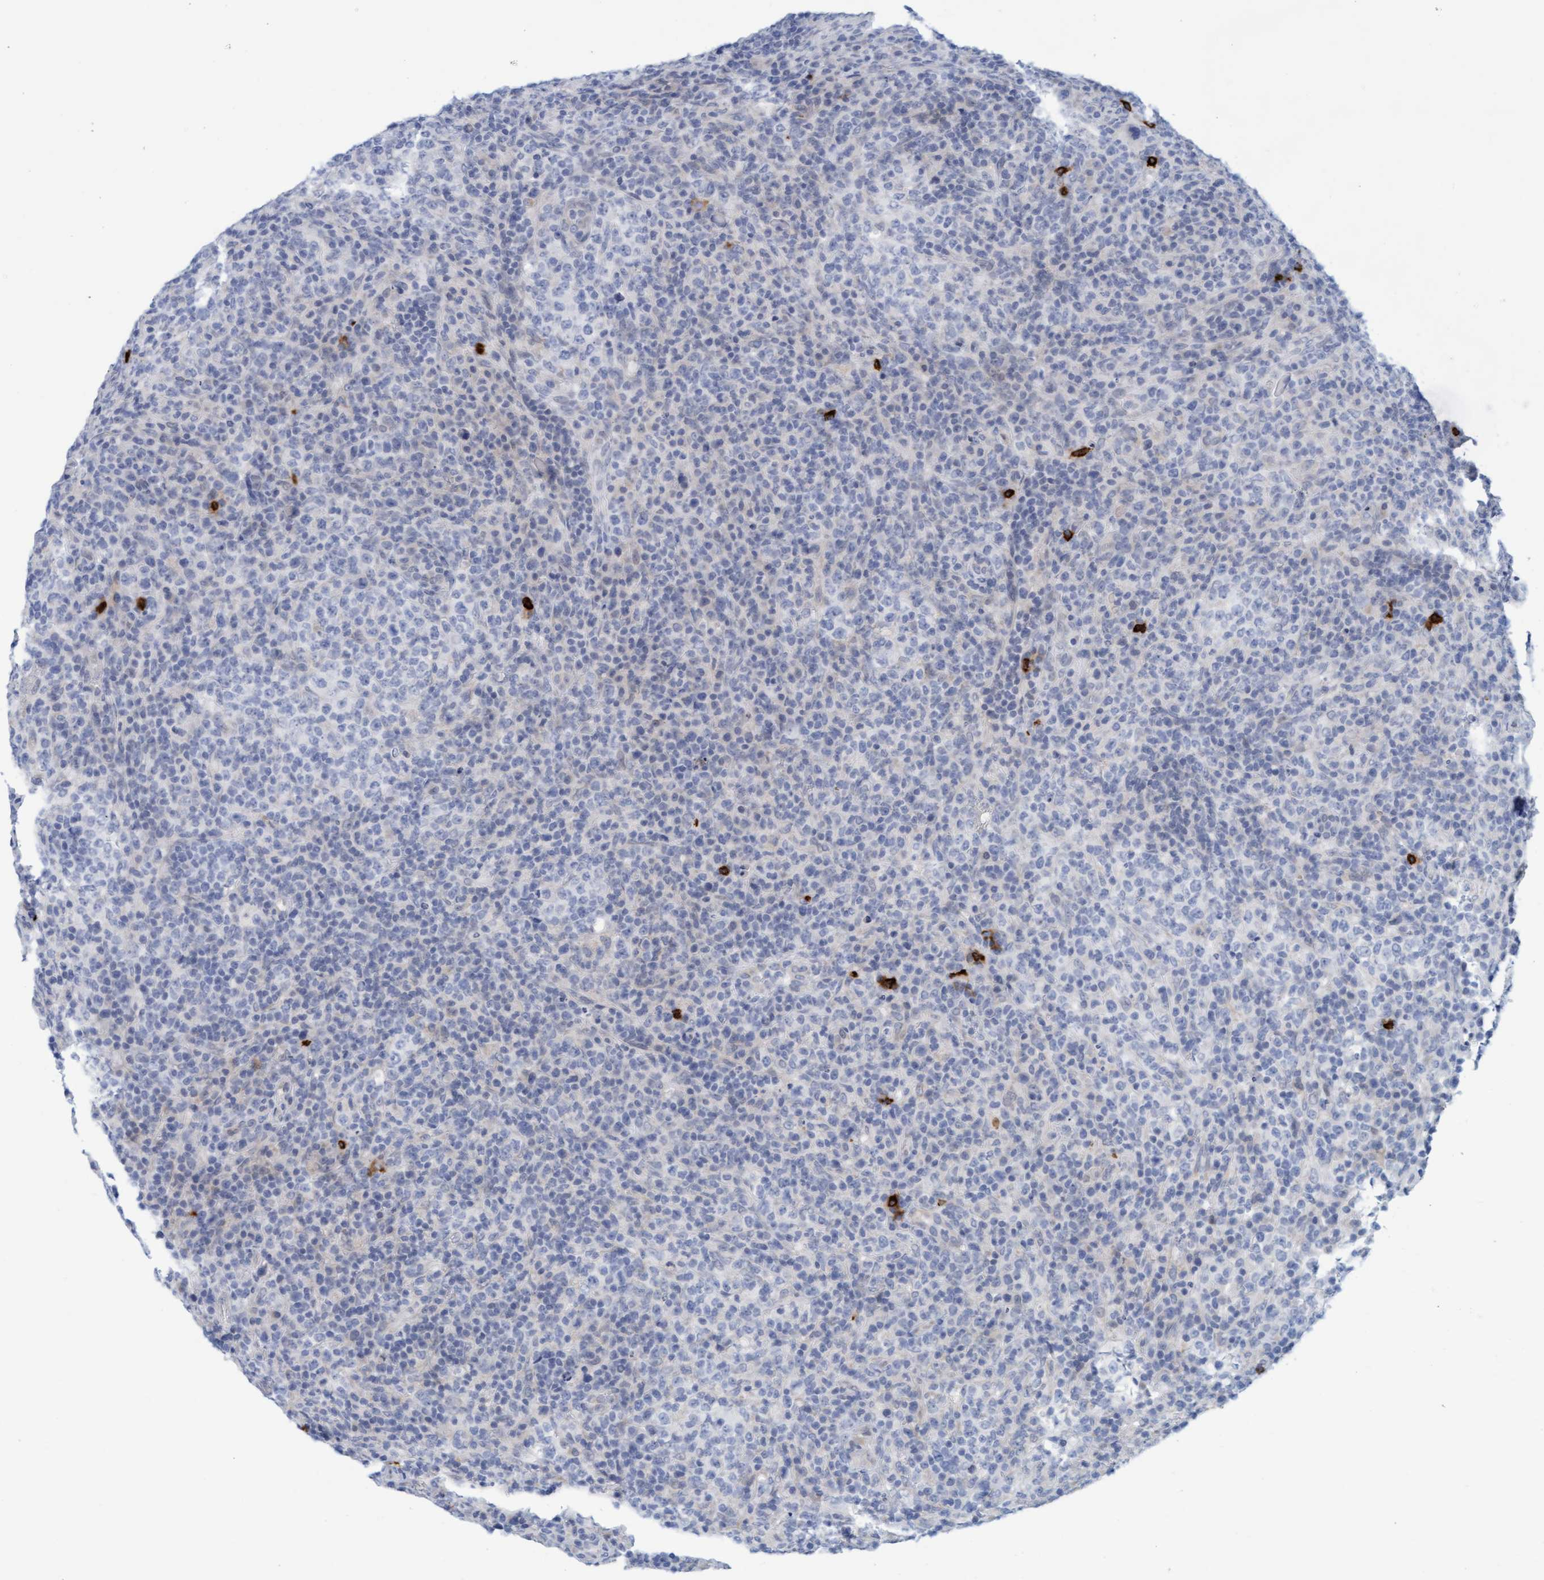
{"staining": {"intensity": "negative", "quantity": "none", "location": "none"}, "tissue": "lymphoma", "cell_type": "Tumor cells", "image_type": "cancer", "snomed": [{"axis": "morphology", "description": "Malignant lymphoma, non-Hodgkin's type, High grade"}, {"axis": "topography", "description": "Lymph node"}], "caption": "High power microscopy micrograph of an immunohistochemistry (IHC) photomicrograph of lymphoma, revealing no significant staining in tumor cells.", "gene": "CPA3", "patient": {"sex": "female", "age": 76}}